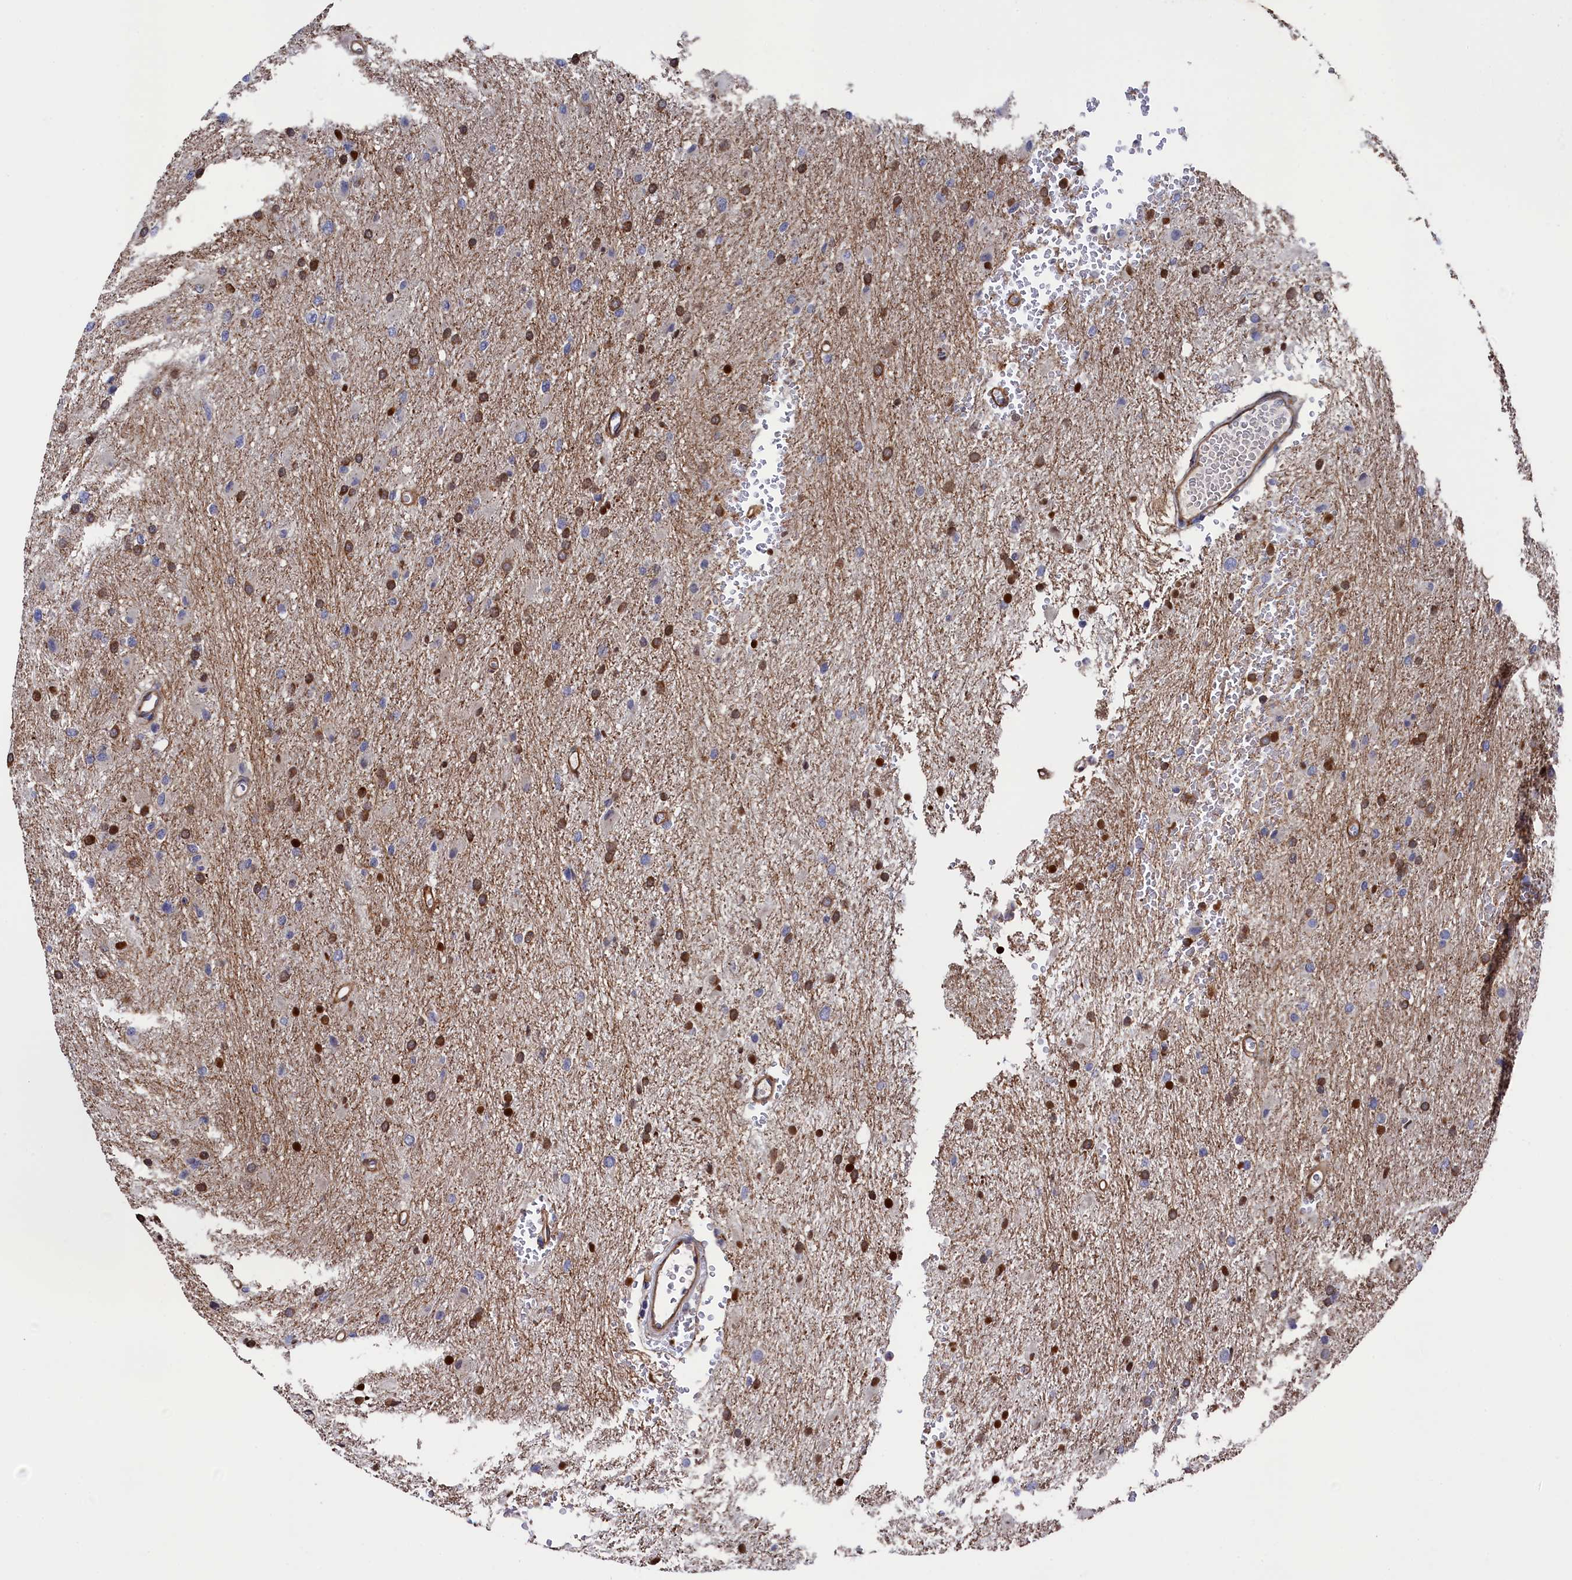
{"staining": {"intensity": "moderate", "quantity": "<25%", "location": "cytoplasmic/membranous"}, "tissue": "glioma", "cell_type": "Tumor cells", "image_type": "cancer", "snomed": [{"axis": "morphology", "description": "Glioma, malignant, High grade"}, {"axis": "topography", "description": "Cerebral cortex"}], "caption": "Tumor cells exhibit moderate cytoplasmic/membranous positivity in about <25% of cells in glioma. Immunohistochemistry stains the protein in brown and the nuclei are stained blue.", "gene": "ZNF891", "patient": {"sex": "female", "age": 36}}